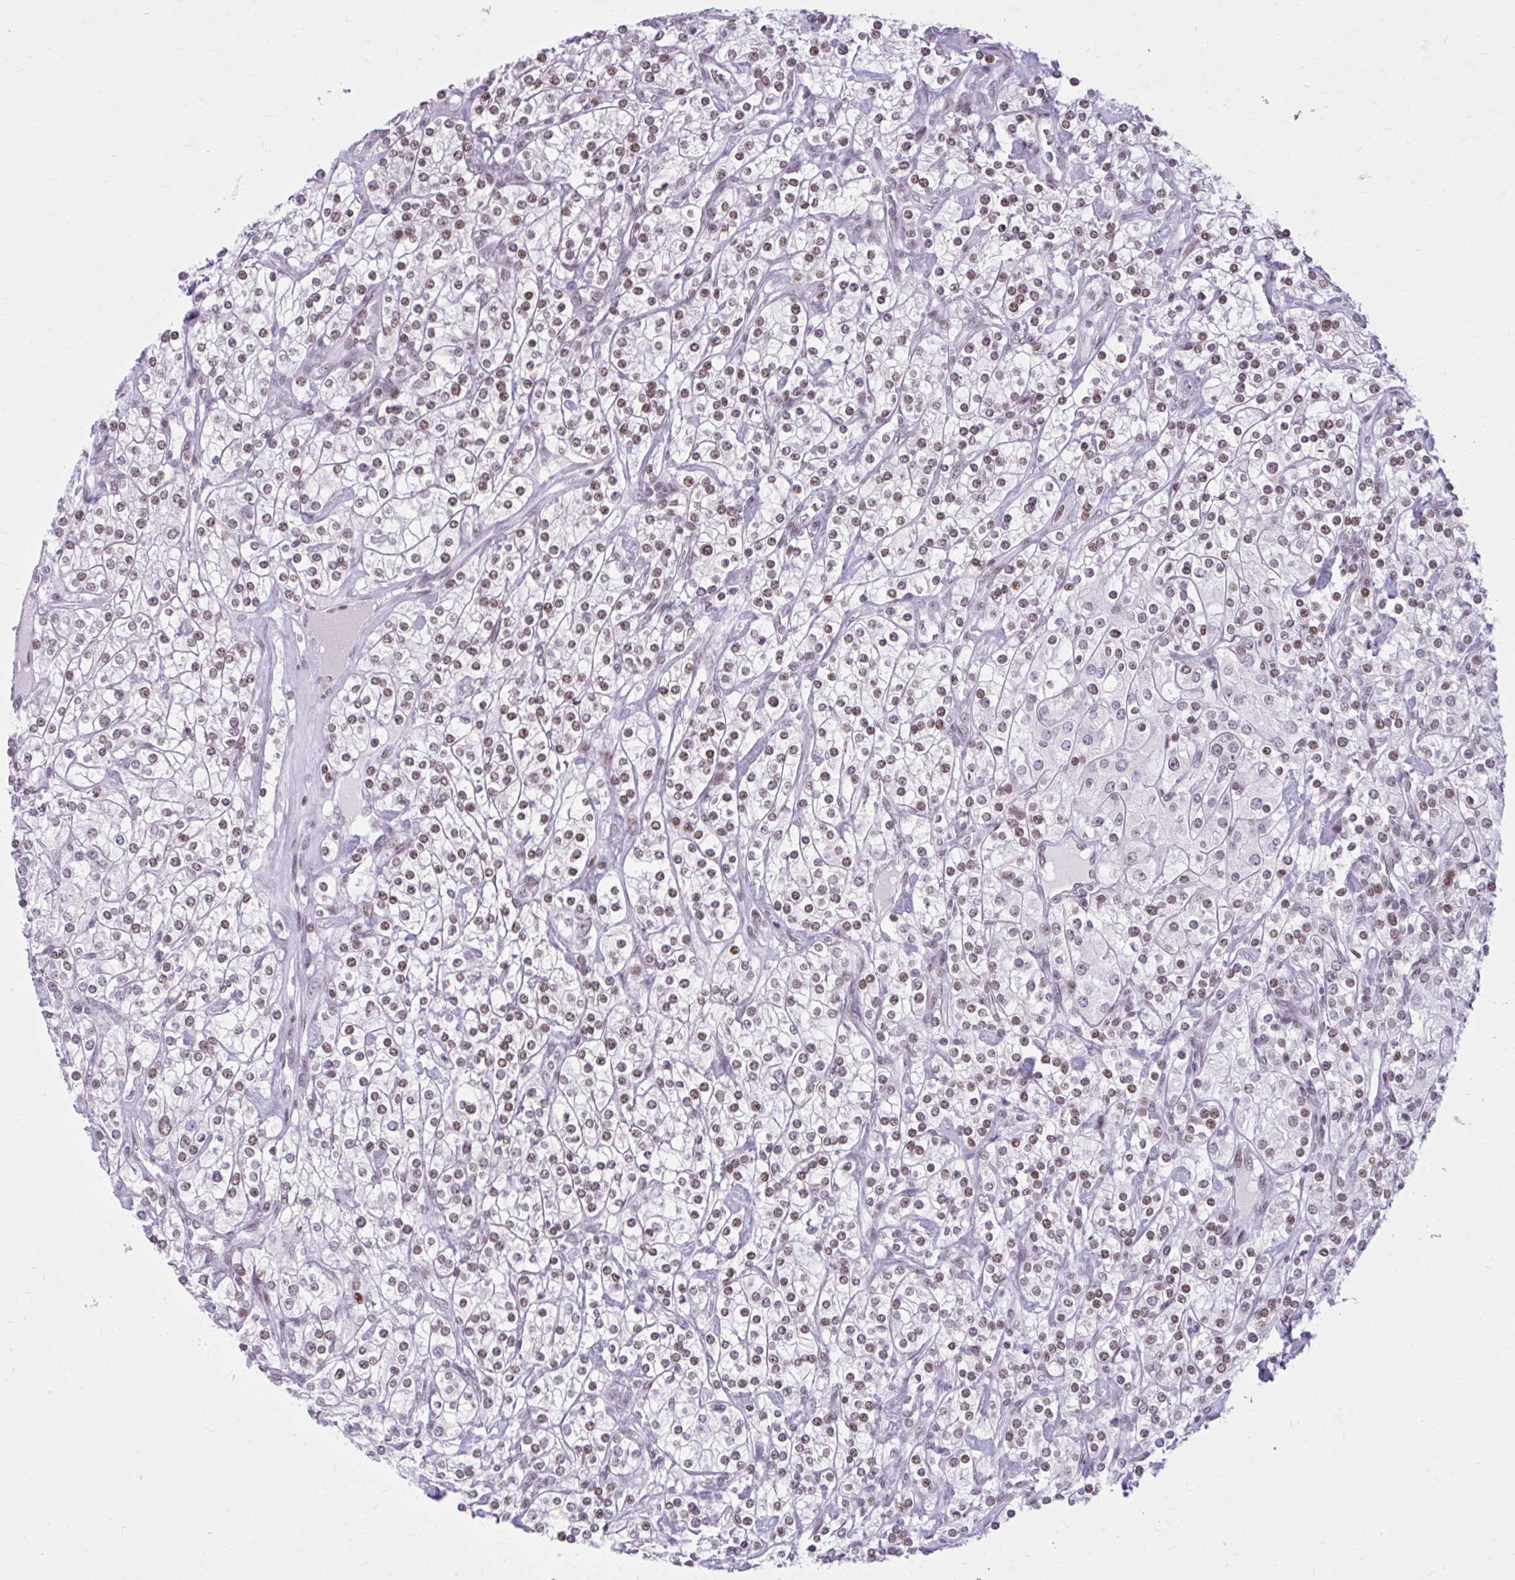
{"staining": {"intensity": "moderate", "quantity": ">75%", "location": "nuclear"}, "tissue": "renal cancer", "cell_type": "Tumor cells", "image_type": "cancer", "snomed": [{"axis": "morphology", "description": "Adenocarcinoma, NOS"}, {"axis": "topography", "description": "Kidney"}], "caption": "Immunohistochemistry photomicrograph of adenocarcinoma (renal) stained for a protein (brown), which shows medium levels of moderate nuclear positivity in approximately >75% of tumor cells.", "gene": "PABIR1", "patient": {"sex": "male", "age": 77}}